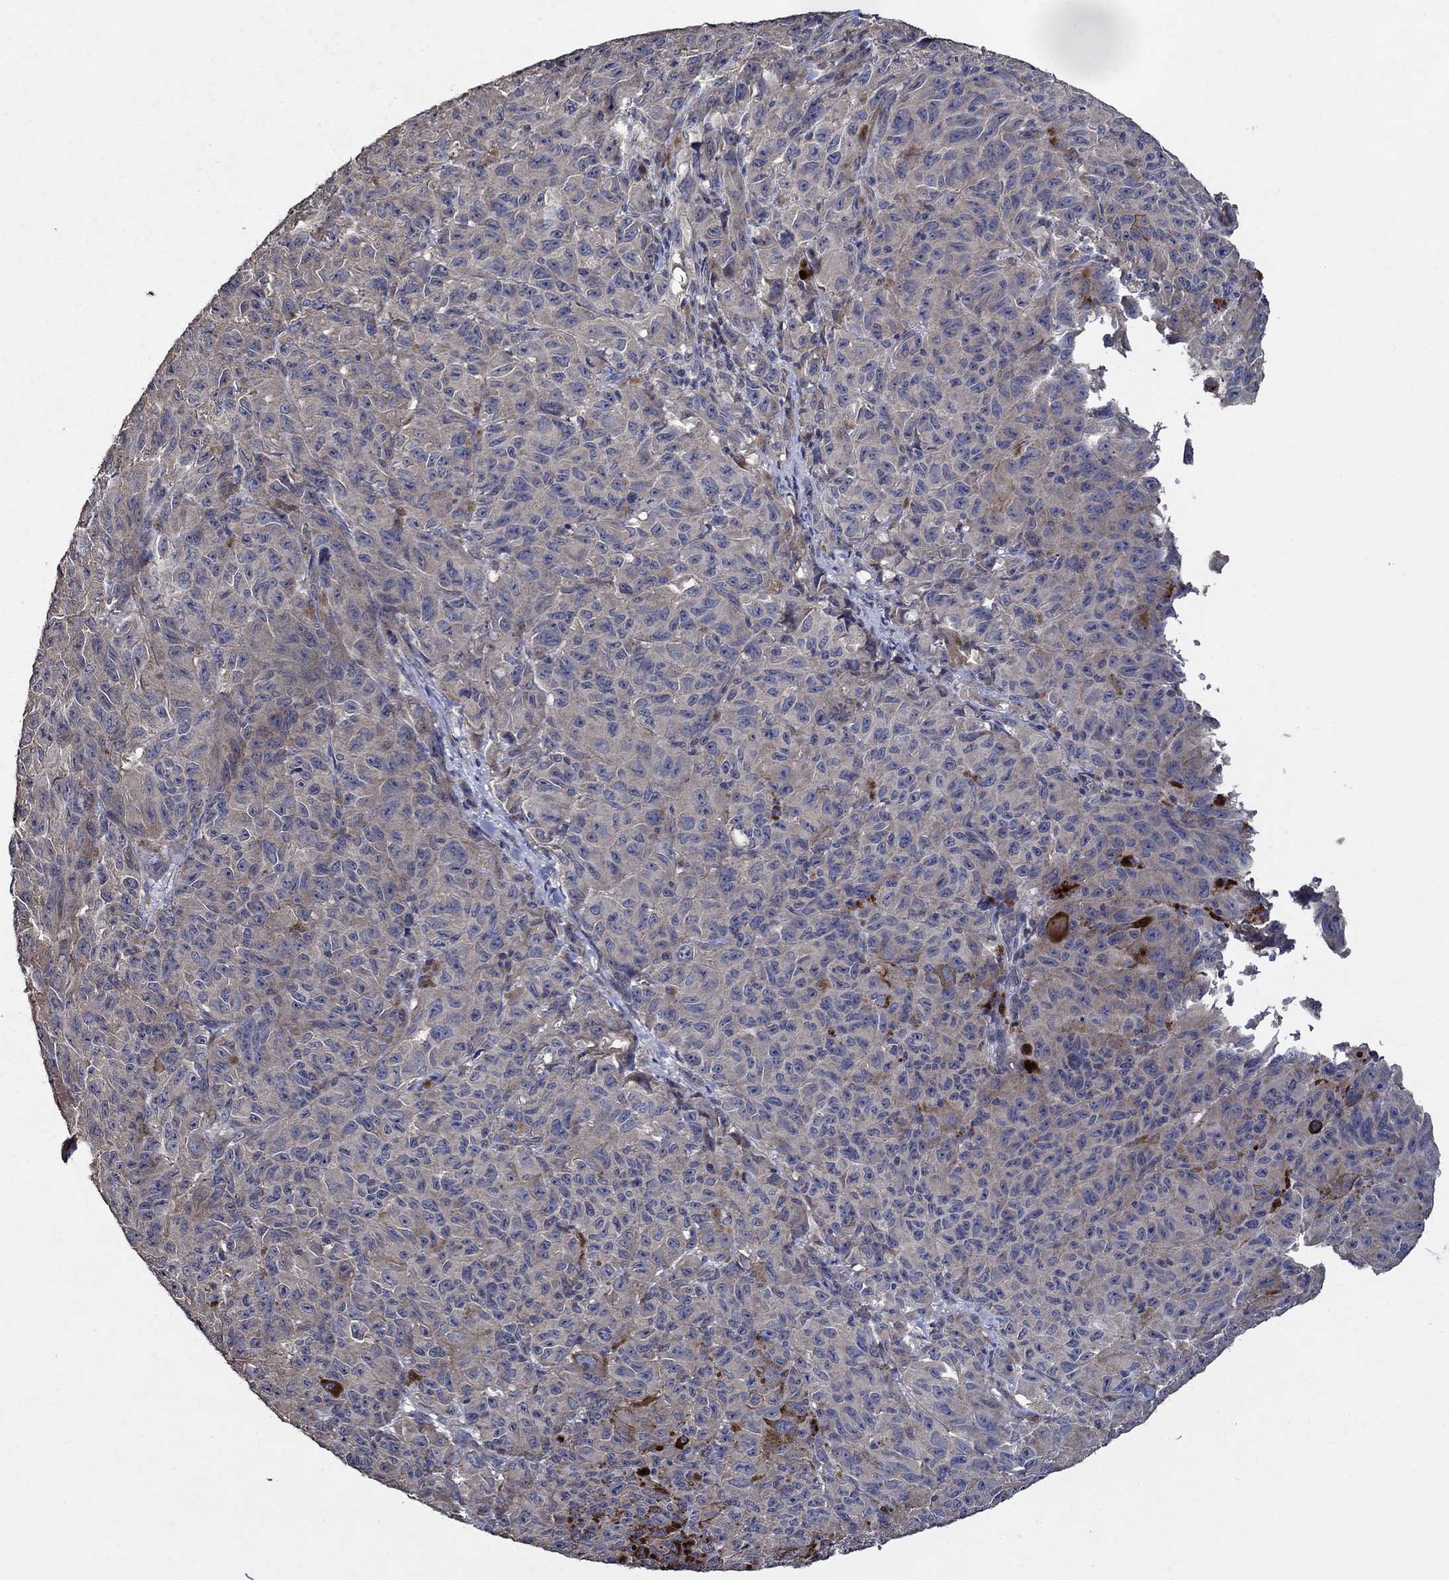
{"staining": {"intensity": "moderate", "quantity": "<25%", "location": "cytoplasmic/membranous"}, "tissue": "melanoma", "cell_type": "Tumor cells", "image_type": "cancer", "snomed": [{"axis": "morphology", "description": "Malignant melanoma, NOS"}, {"axis": "topography", "description": "Vulva, labia, clitoris and Bartholin´s gland, NO"}], "caption": "A brown stain highlights moderate cytoplasmic/membranous expression of a protein in melanoma tumor cells. The staining was performed using DAB to visualize the protein expression in brown, while the nuclei were stained in blue with hematoxylin (Magnification: 20x).", "gene": "HAP1", "patient": {"sex": "female", "age": 75}}